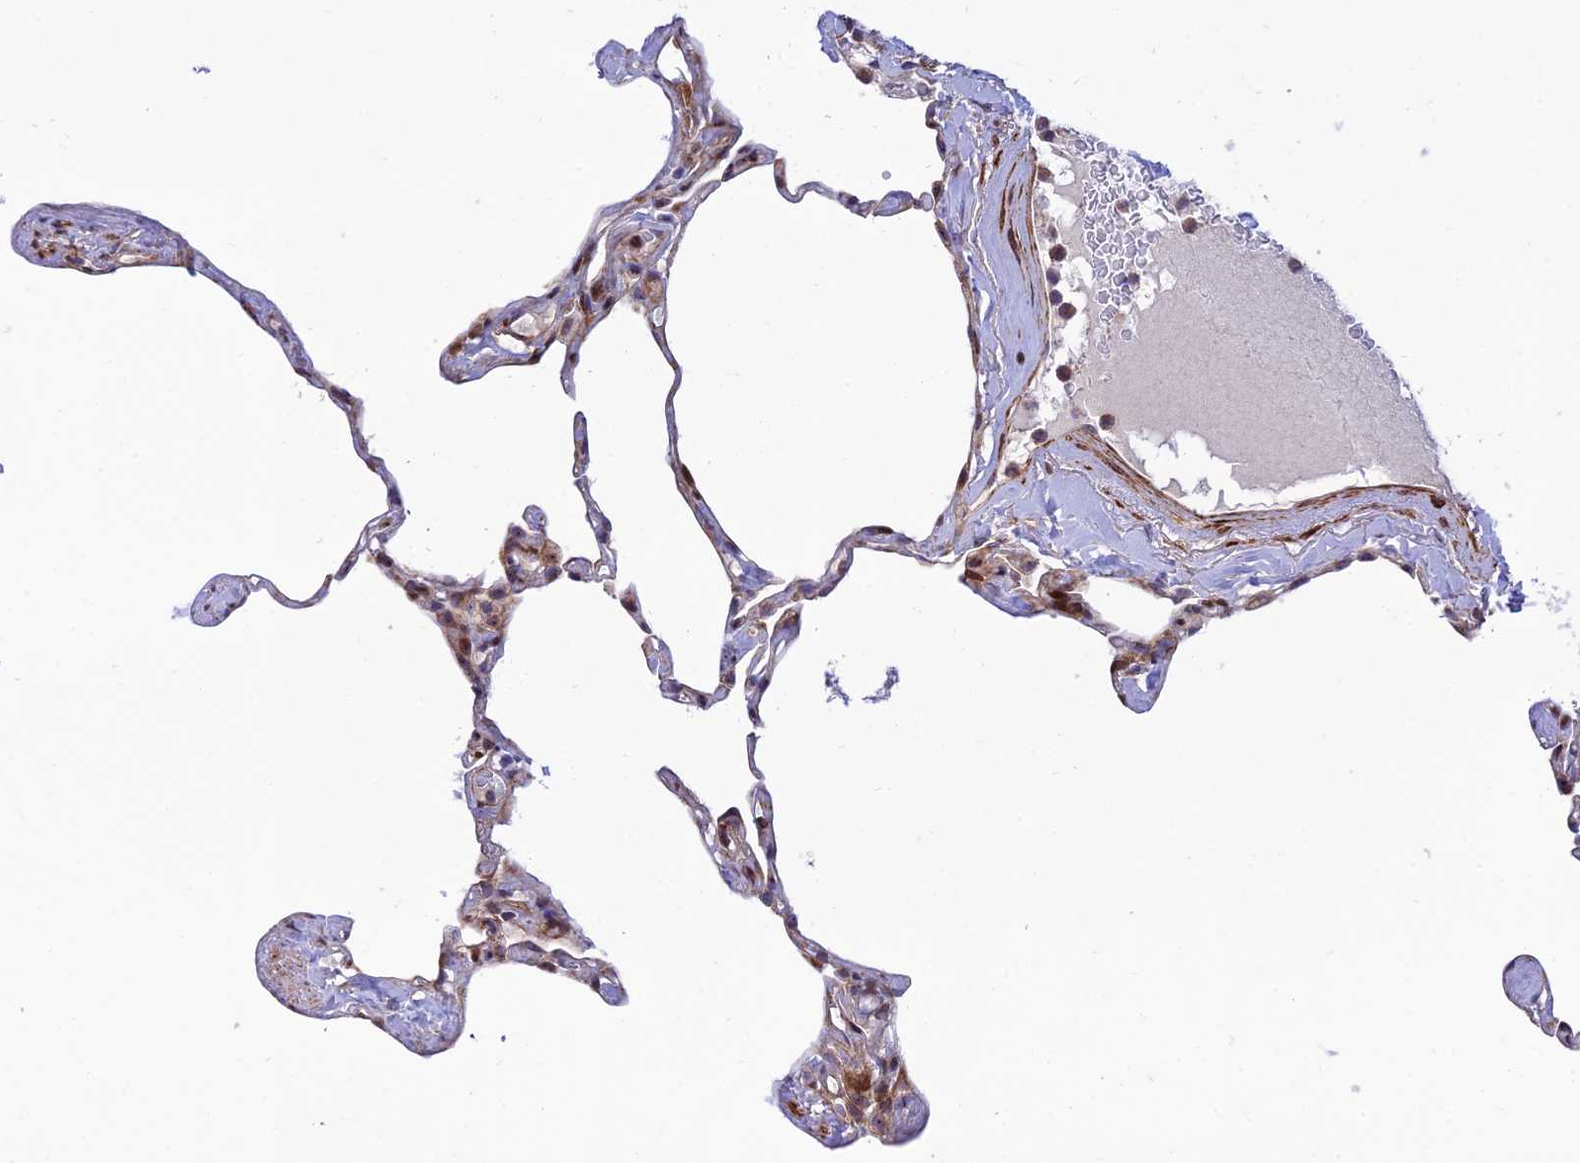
{"staining": {"intensity": "moderate", "quantity": "<25%", "location": "cytoplasmic/membranous"}, "tissue": "lung", "cell_type": "Alveolar cells", "image_type": "normal", "snomed": [{"axis": "morphology", "description": "Normal tissue, NOS"}, {"axis": "topography", "description": "Lung"}], "caption": "The immunohistochemical stain shows moderate cytoplasmic/membranous staining in alveolar cells of unremarkable lung.", "gene": "KBTBD7", "patient": {"sex": "male", "age": 65}}